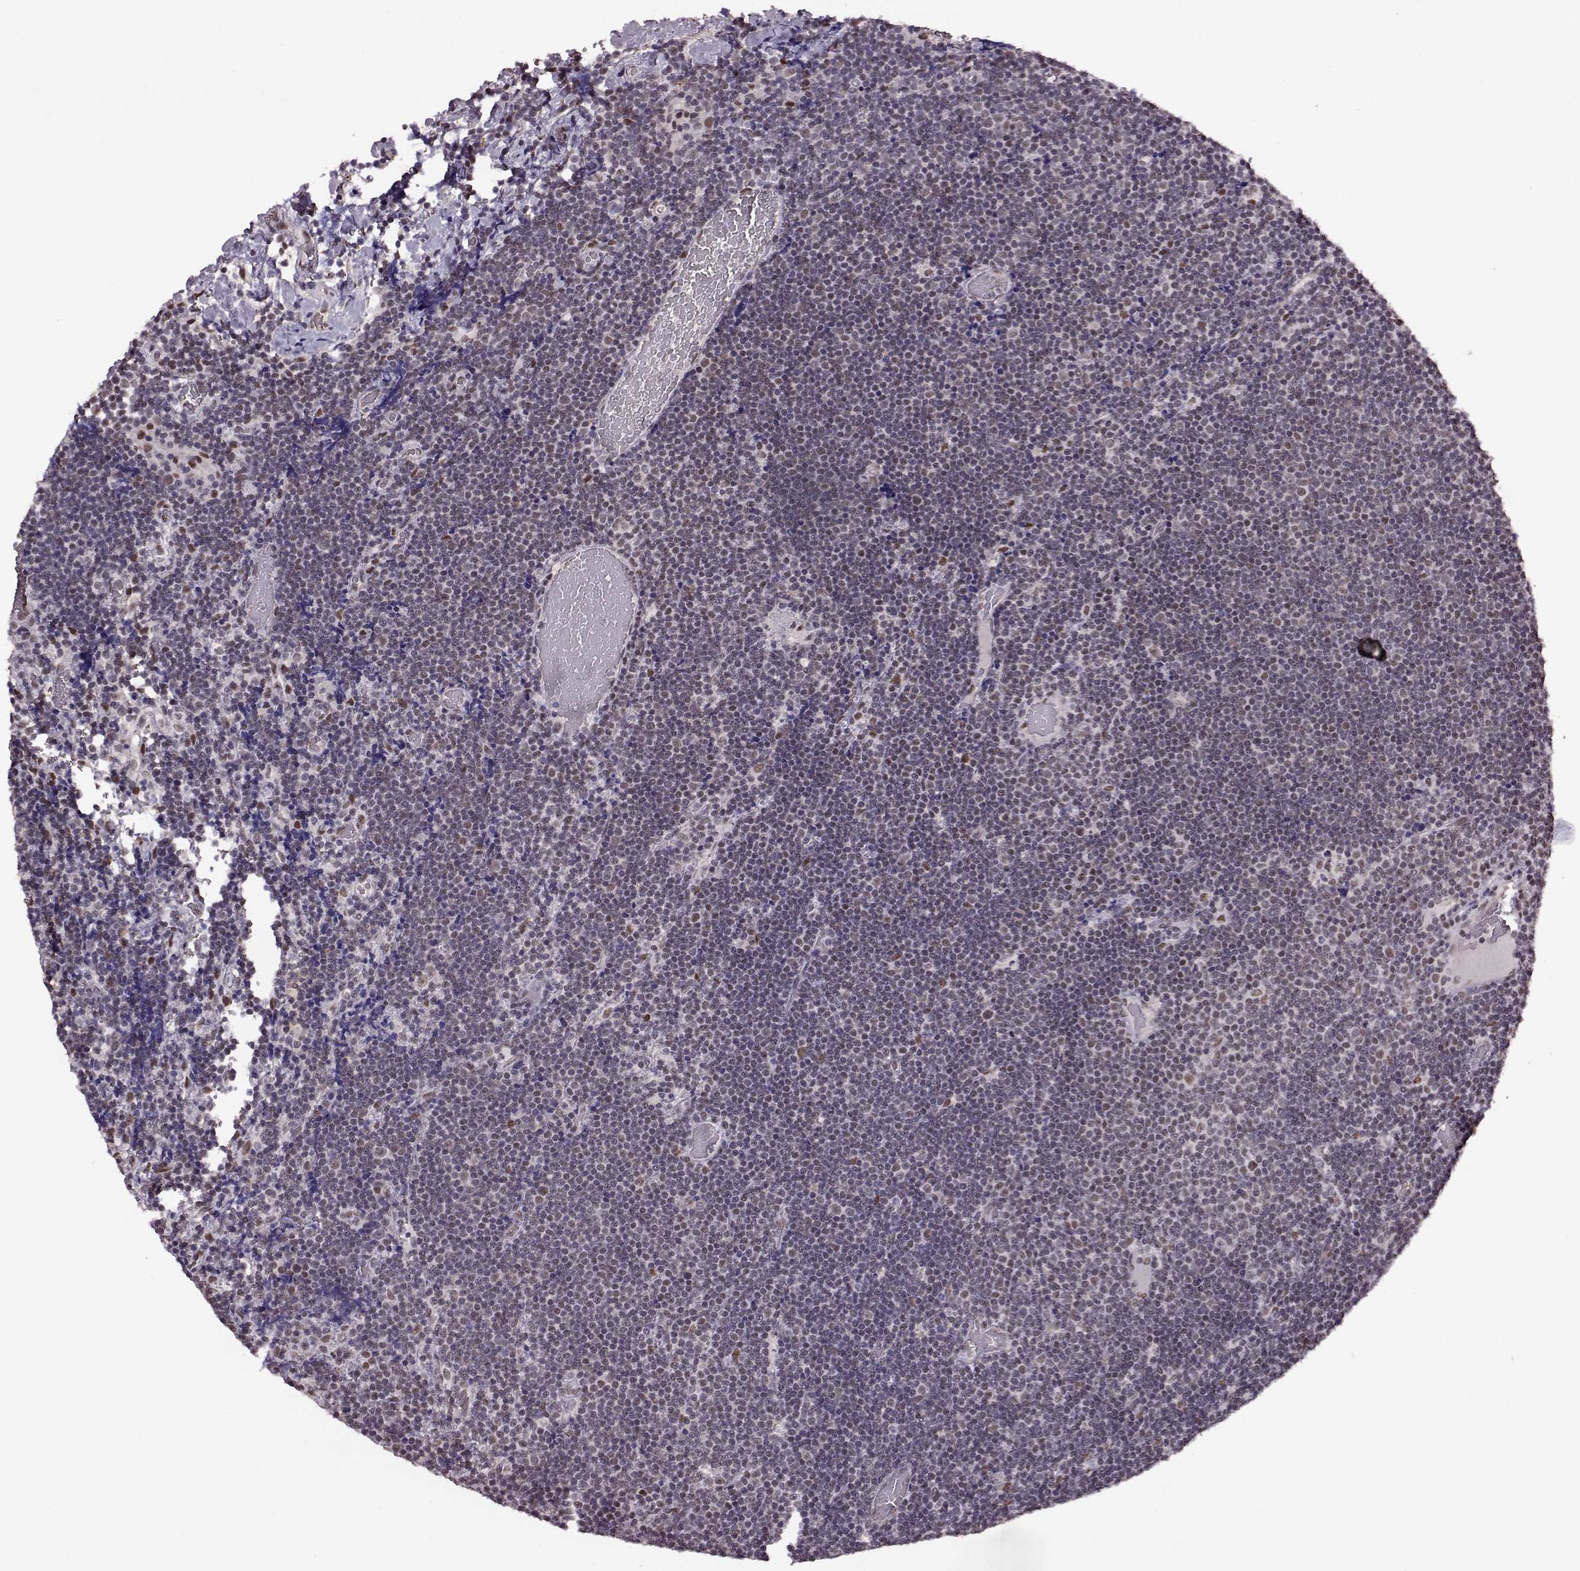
{"staining": {"intensity": "negative", "quantity": "none", "location": "none"}, "tissue": "lymphoma", "cell_type": "Tumor cells", "image_type": "cancer", "snomed": [{"axis": "morphology", "description": "Malignant lymphoma, non-Hodgkin's type, Low grade"}, {"axis": "topography", "description": "Brain"}], "caption": "This is a image of immunohistochemistry staining of malignant lymphoma, non-Hodgkin's type (low-grade), which shows no positivity in tumor cells.", "gene": "FTO", "patient": {"sex": "female", "age": 66}}